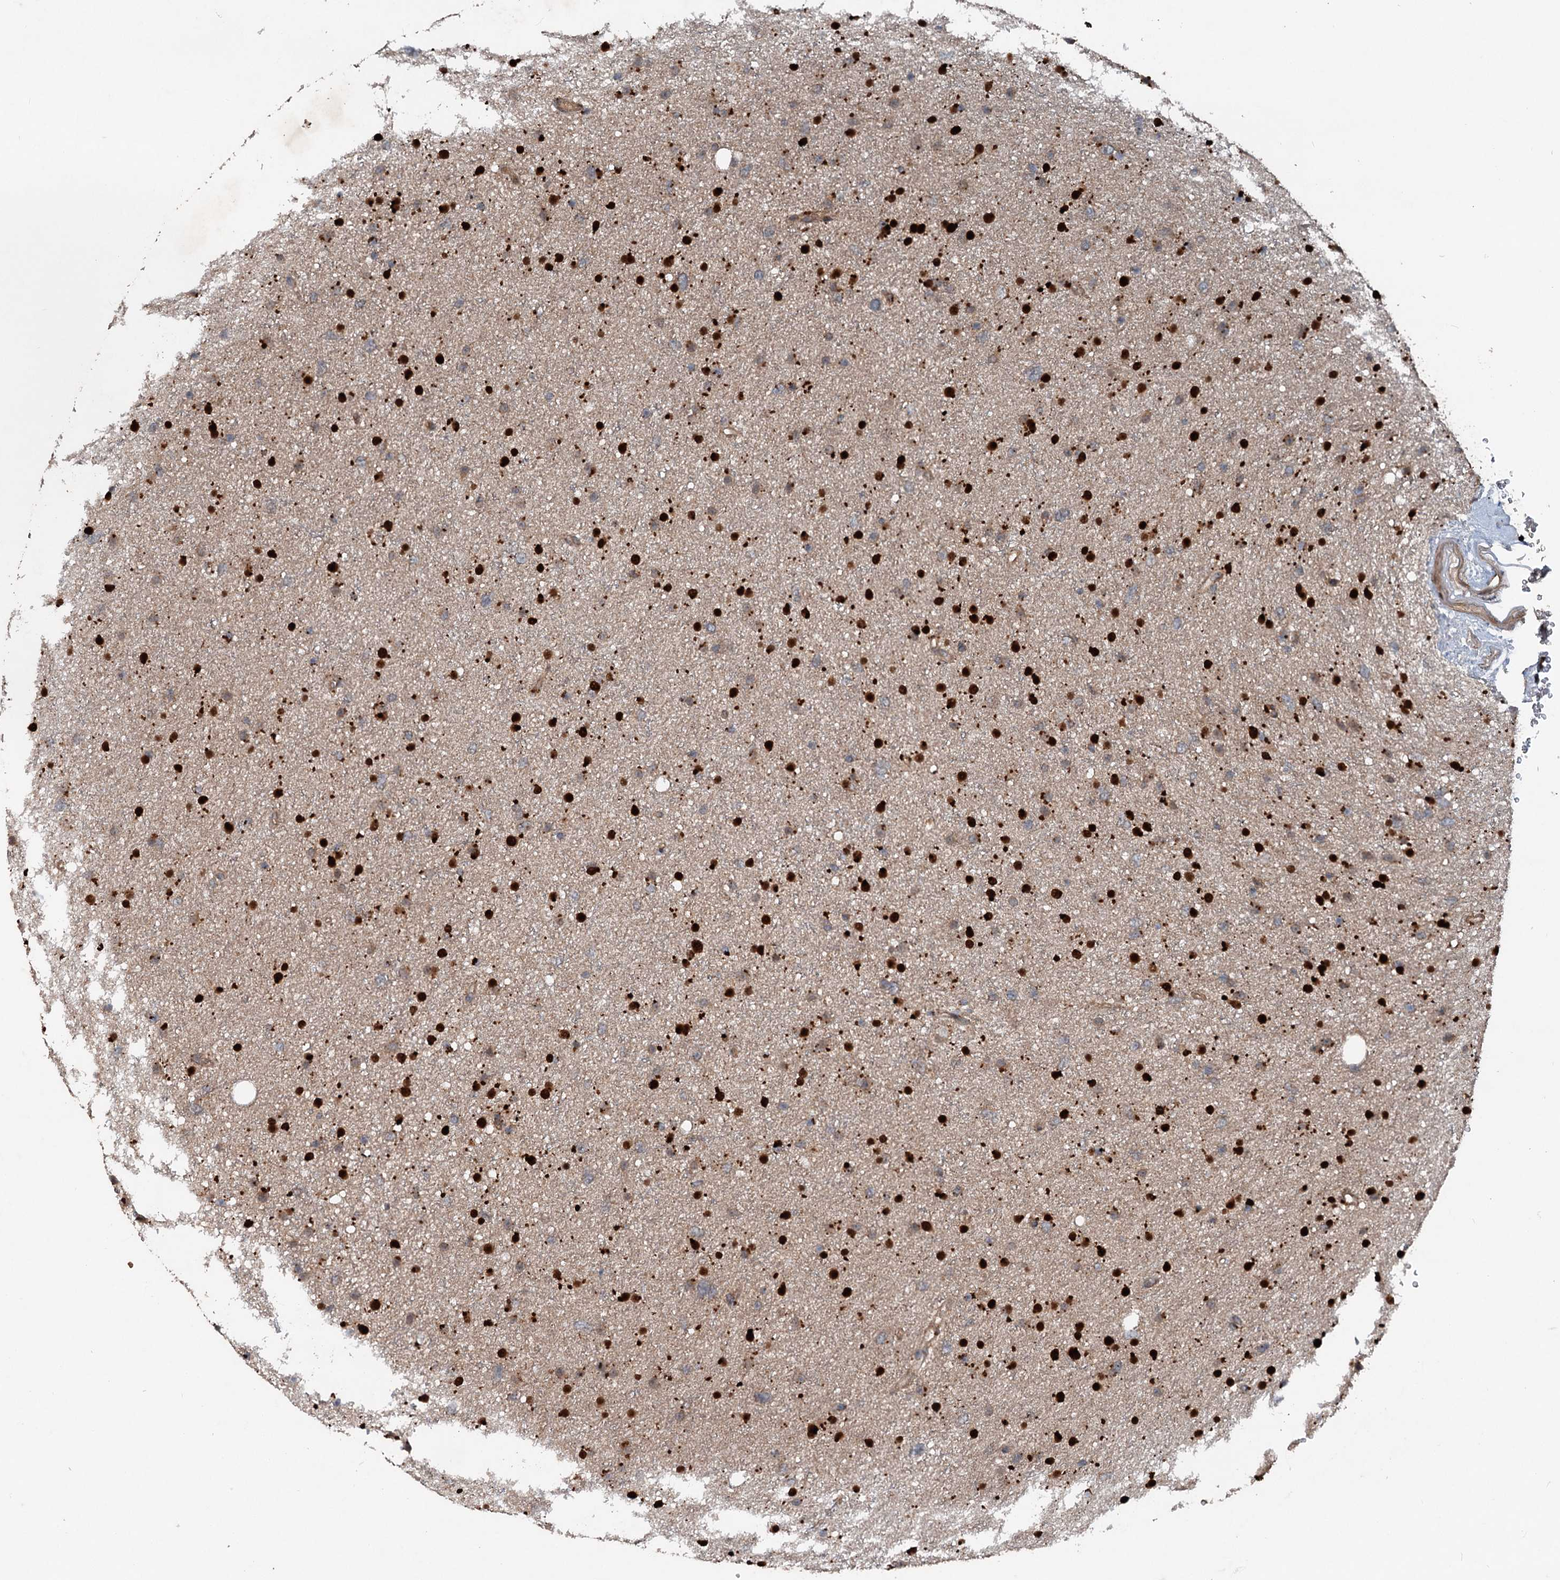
{"staining": {"intensity": "strong", "quantity": "25%-75%", "location": "nuclear"}, "tissue": "glioma", "cell_type": "Tumor cells", "image_type": "cancer", "snomed": [{"axis": "morphology", "description": "Glioma, malignant, Low grade"}, {"axis": "topography", "description": "Cerebral cortex"}], "caption": "Immunohistochemical staining of human glioma demonstrates strong nuclear protein expression in about 25%-75% of tumor cells.", "gene": "N4BP2L2", "patient": {"sex": "female", "age": 39}}